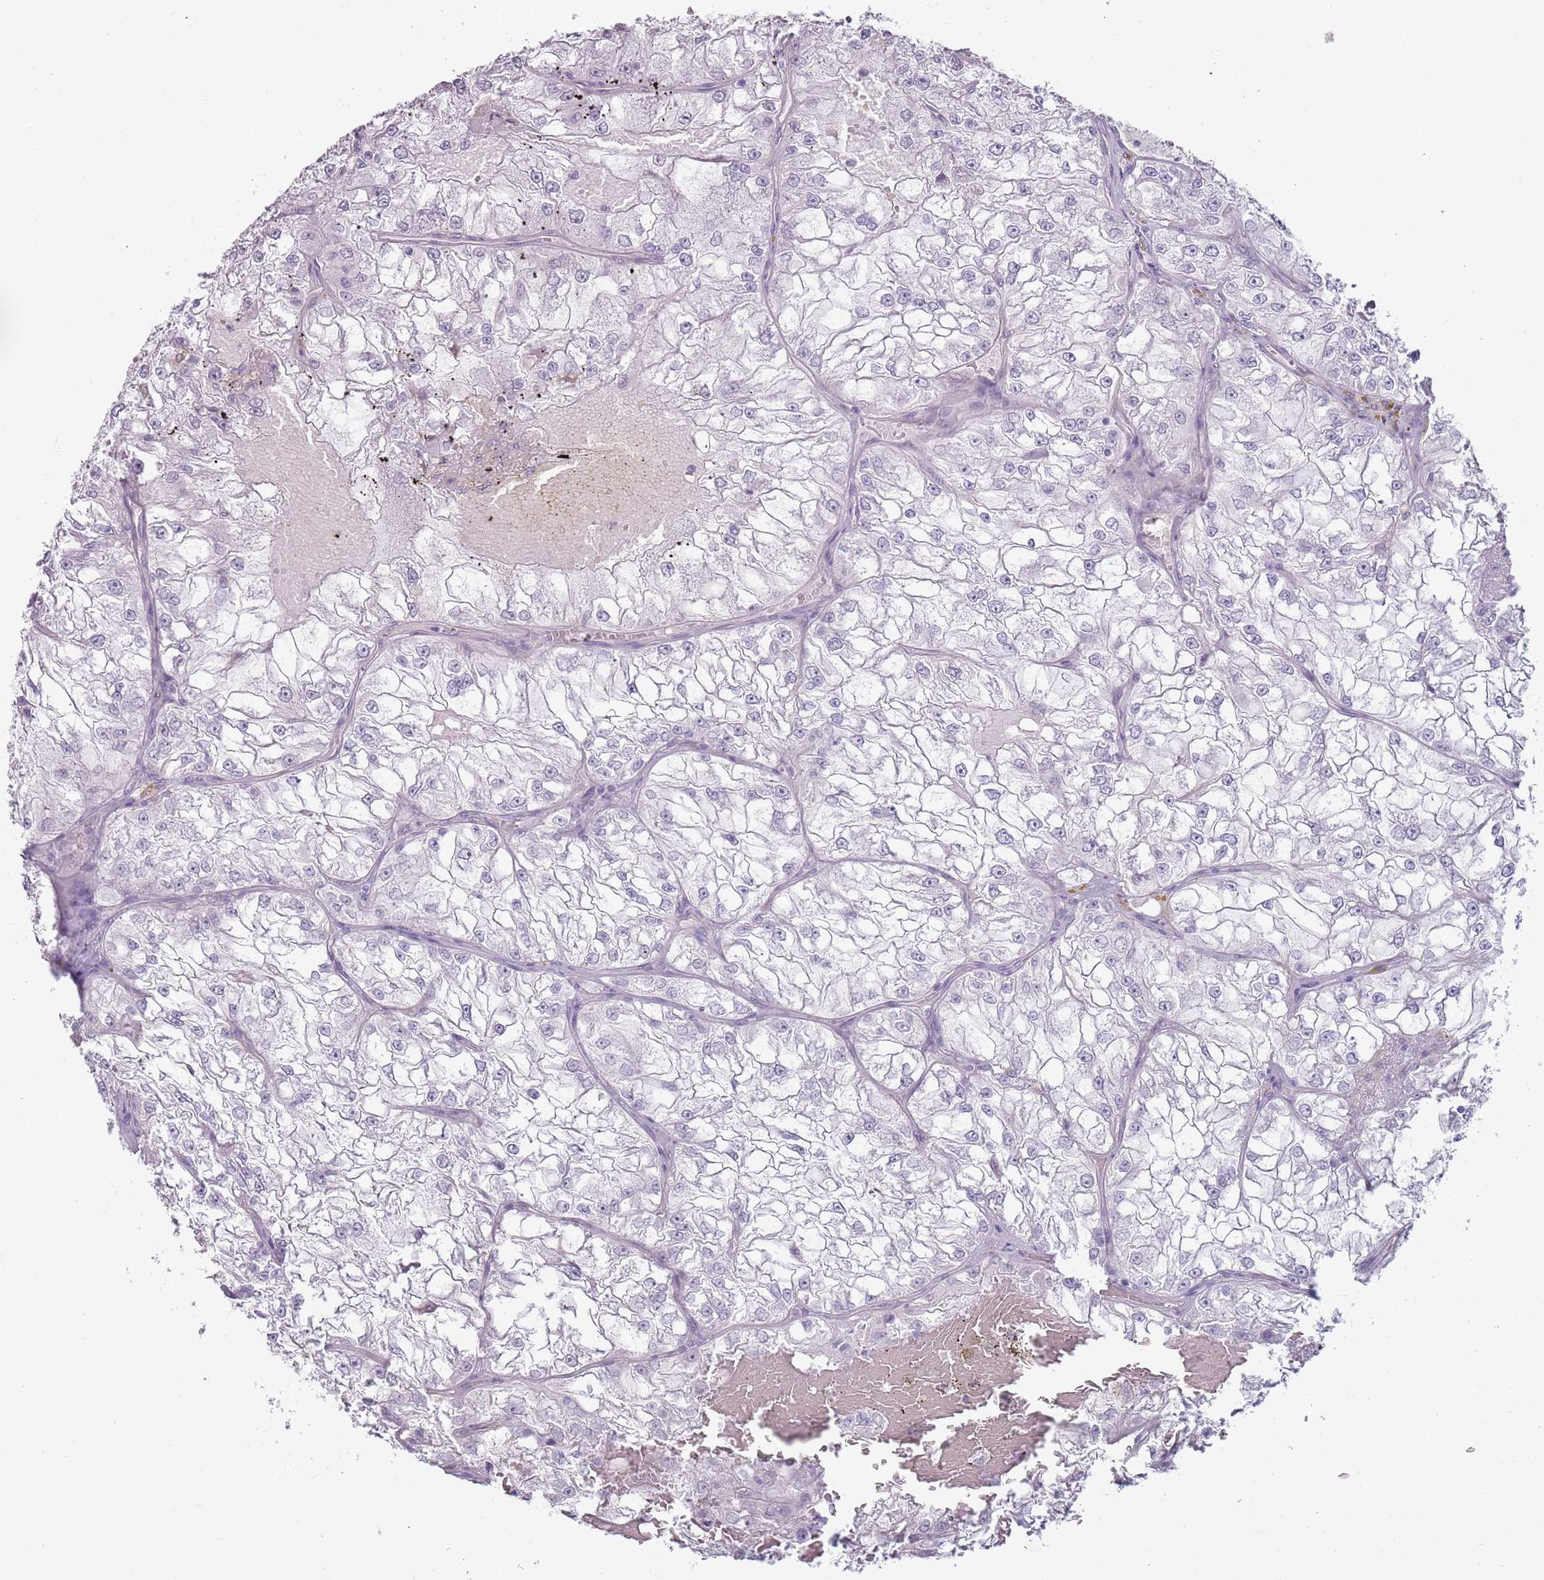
{"staining": {"intensity": "negative", "quantity": "none", "location": "none"}, "tissue": "renal cancer", "cell_type": "Tumor cells", "image_type": "cancer", "snomed": [{"axis": "morphology", "description": "Adenocarcinoma, NOS"}, {"axis": "topography", "description": "Kidney"}], "caption": "A micrograph of human renal cancer (adenocarcinoma) is negative for staining in tumor cells. (Brightfield microscopy of DAB (3,3'-diaminobenzidine) IHC at high magnification).", "gene": "RFX2", "patient": {"sex": "female", "age": 72}}